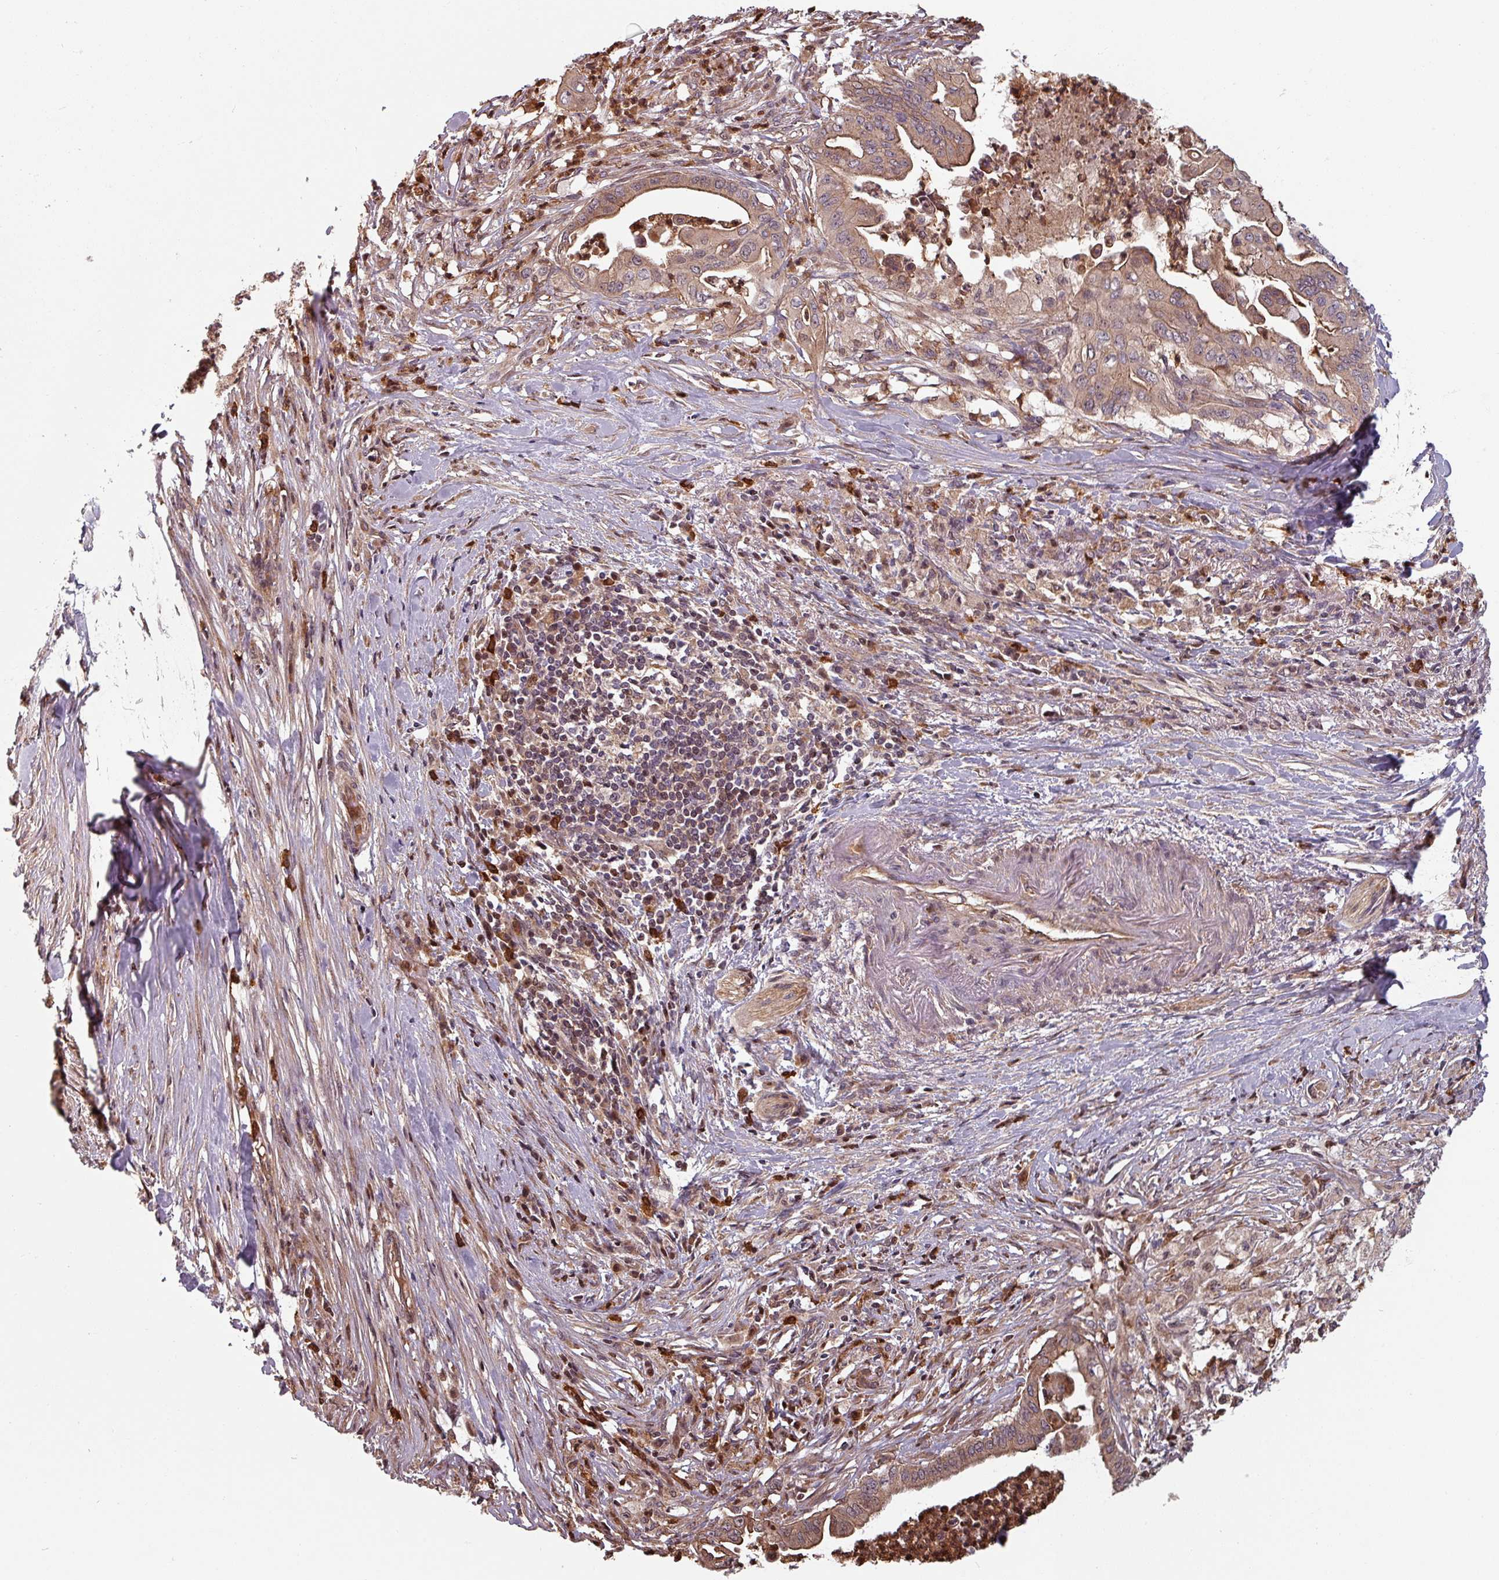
{"staining": {"intensity": "moderate", "quantity": ">75%", "location": "cytoplasmic/membranous"}, "tissue": "pancreatic cancer", "cell_type": "Tumor cells", "image_type": "cancer", "snomed": [{"axis": "morphology", "description": "Adenocarcinoma, NOS"}, {"axis": "topography", "description": "Pancreas"}], "caption": "The immunohistochemical stain highlights moderate cytoplasmic/membranous positivity in tumor cells of pancreatic cancer tissue.", "gene": "EID1", "patient": {"sex": "male", "age": 58}}